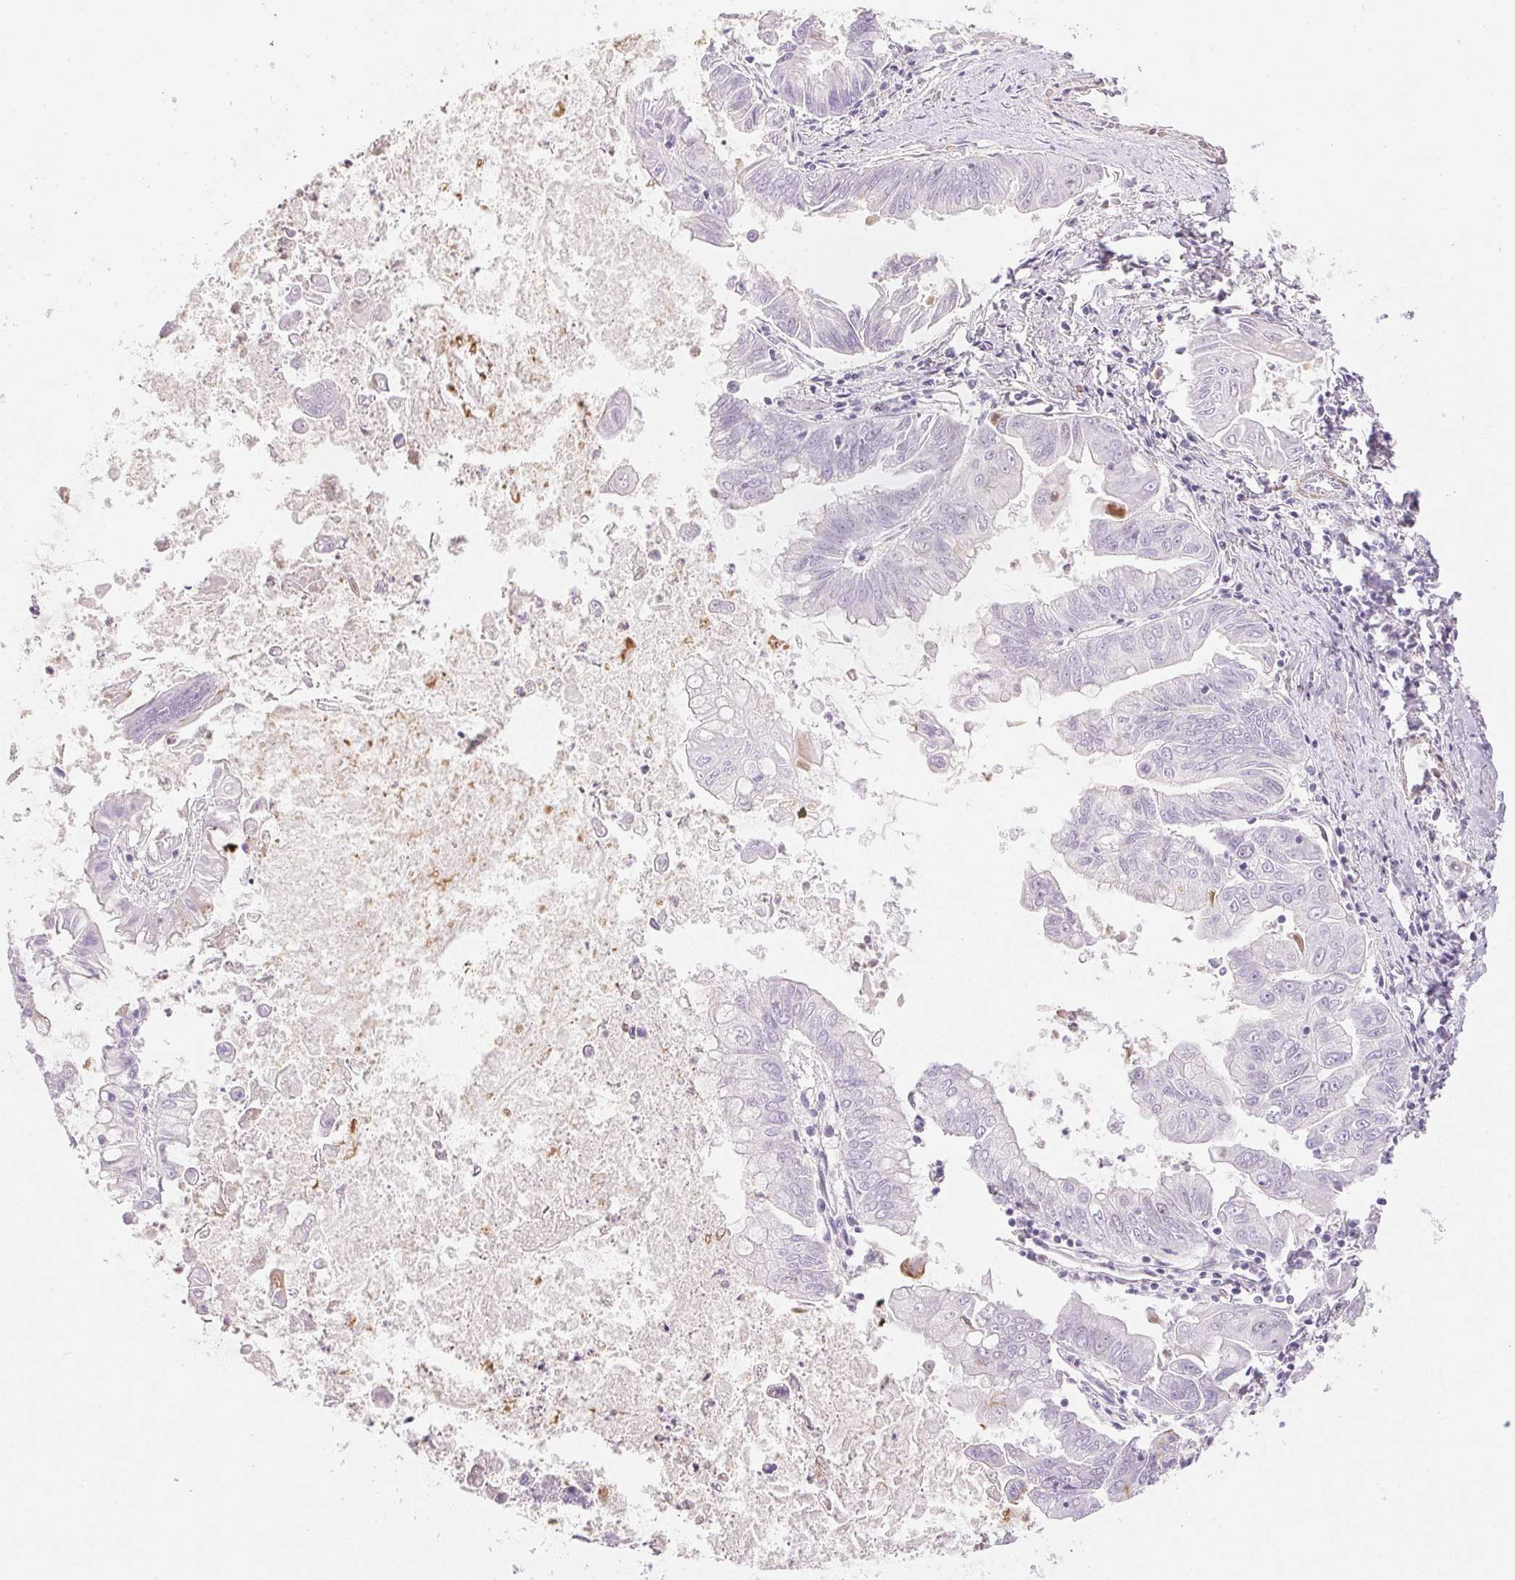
{"staining": {"intensity": "negative", "quantity": "none", "location": "none"}, "tissue": "stomach cancer", "cell_type": "Tumor cells", "image_type": "cancer", "snomed": [{"axis": "morphology", "description": "Adenocarcinoma, NOS"}, {"axis": "topography", "description": "Stomach, upper"}], "caption": "A high-resolution image shows immunohistochemistry (IHC) staining of stomach cancer, which exhibits no significant staining in tumor cells.", "gene": "SMTN", "patient": {"sex": "male", "age": 80}}